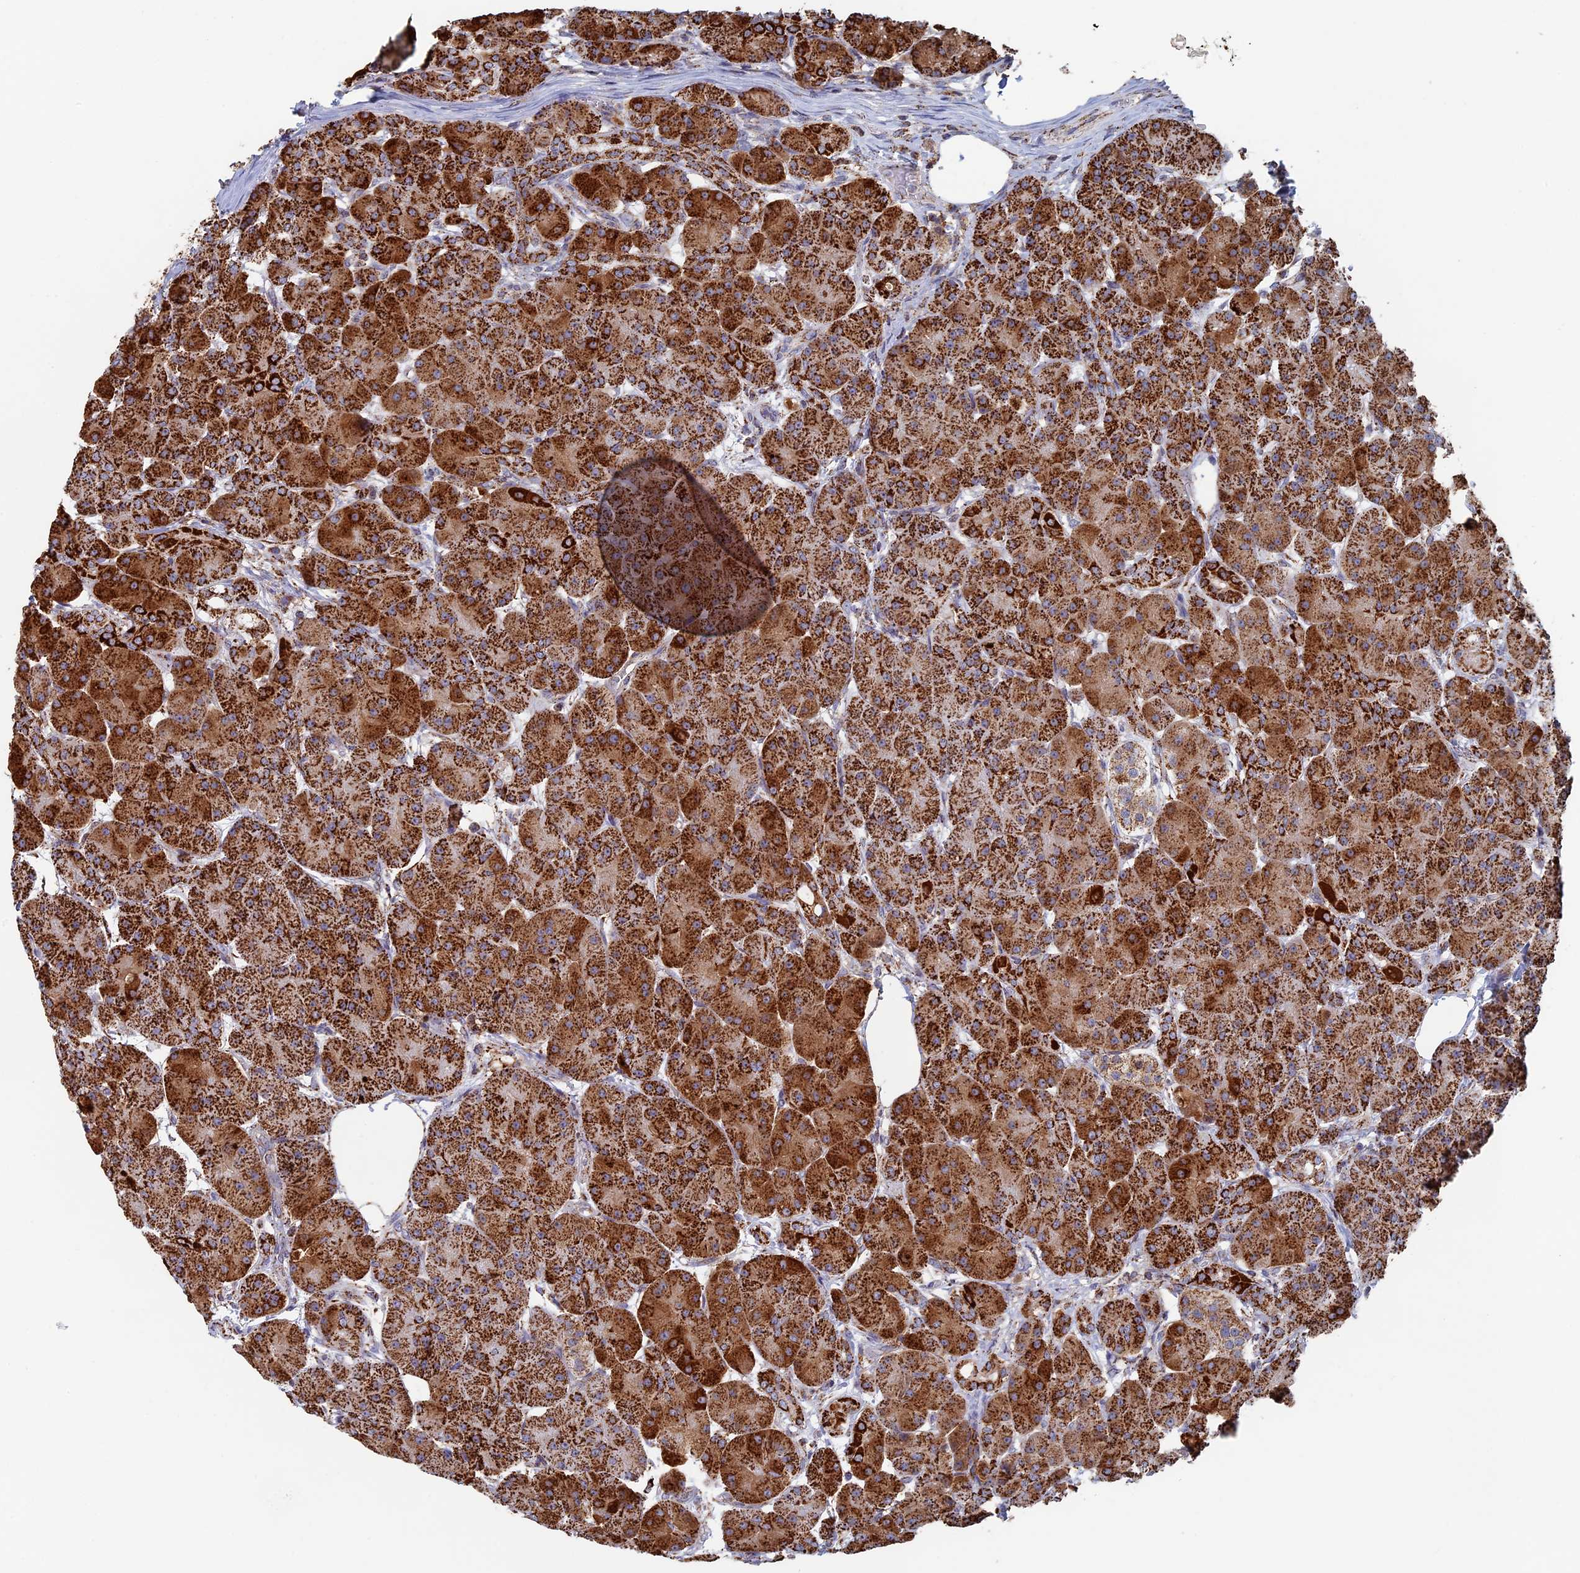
{"staining": {"intensity": "strong", "quantity": ">75%", "location": "cytoplasmic/membranous"}, "tissue": "pancreas", "cell_type": "Exocrine glandular cells", "image_type": "normal", "snomed": [{"axis": "morphology", "description": "Normal tissue, NOS"}, {"axis": "topography", "description": "Pancreas"}], "caption": "Approximately >75% of exocrine glandular cells in normal pancreas demonstrate strong cytoplasmic/membranous protein staining as visualized by brown immunohistochemical staining.", "gene": "SEC24D", "patient": {"sex": "male", "age": 63}}